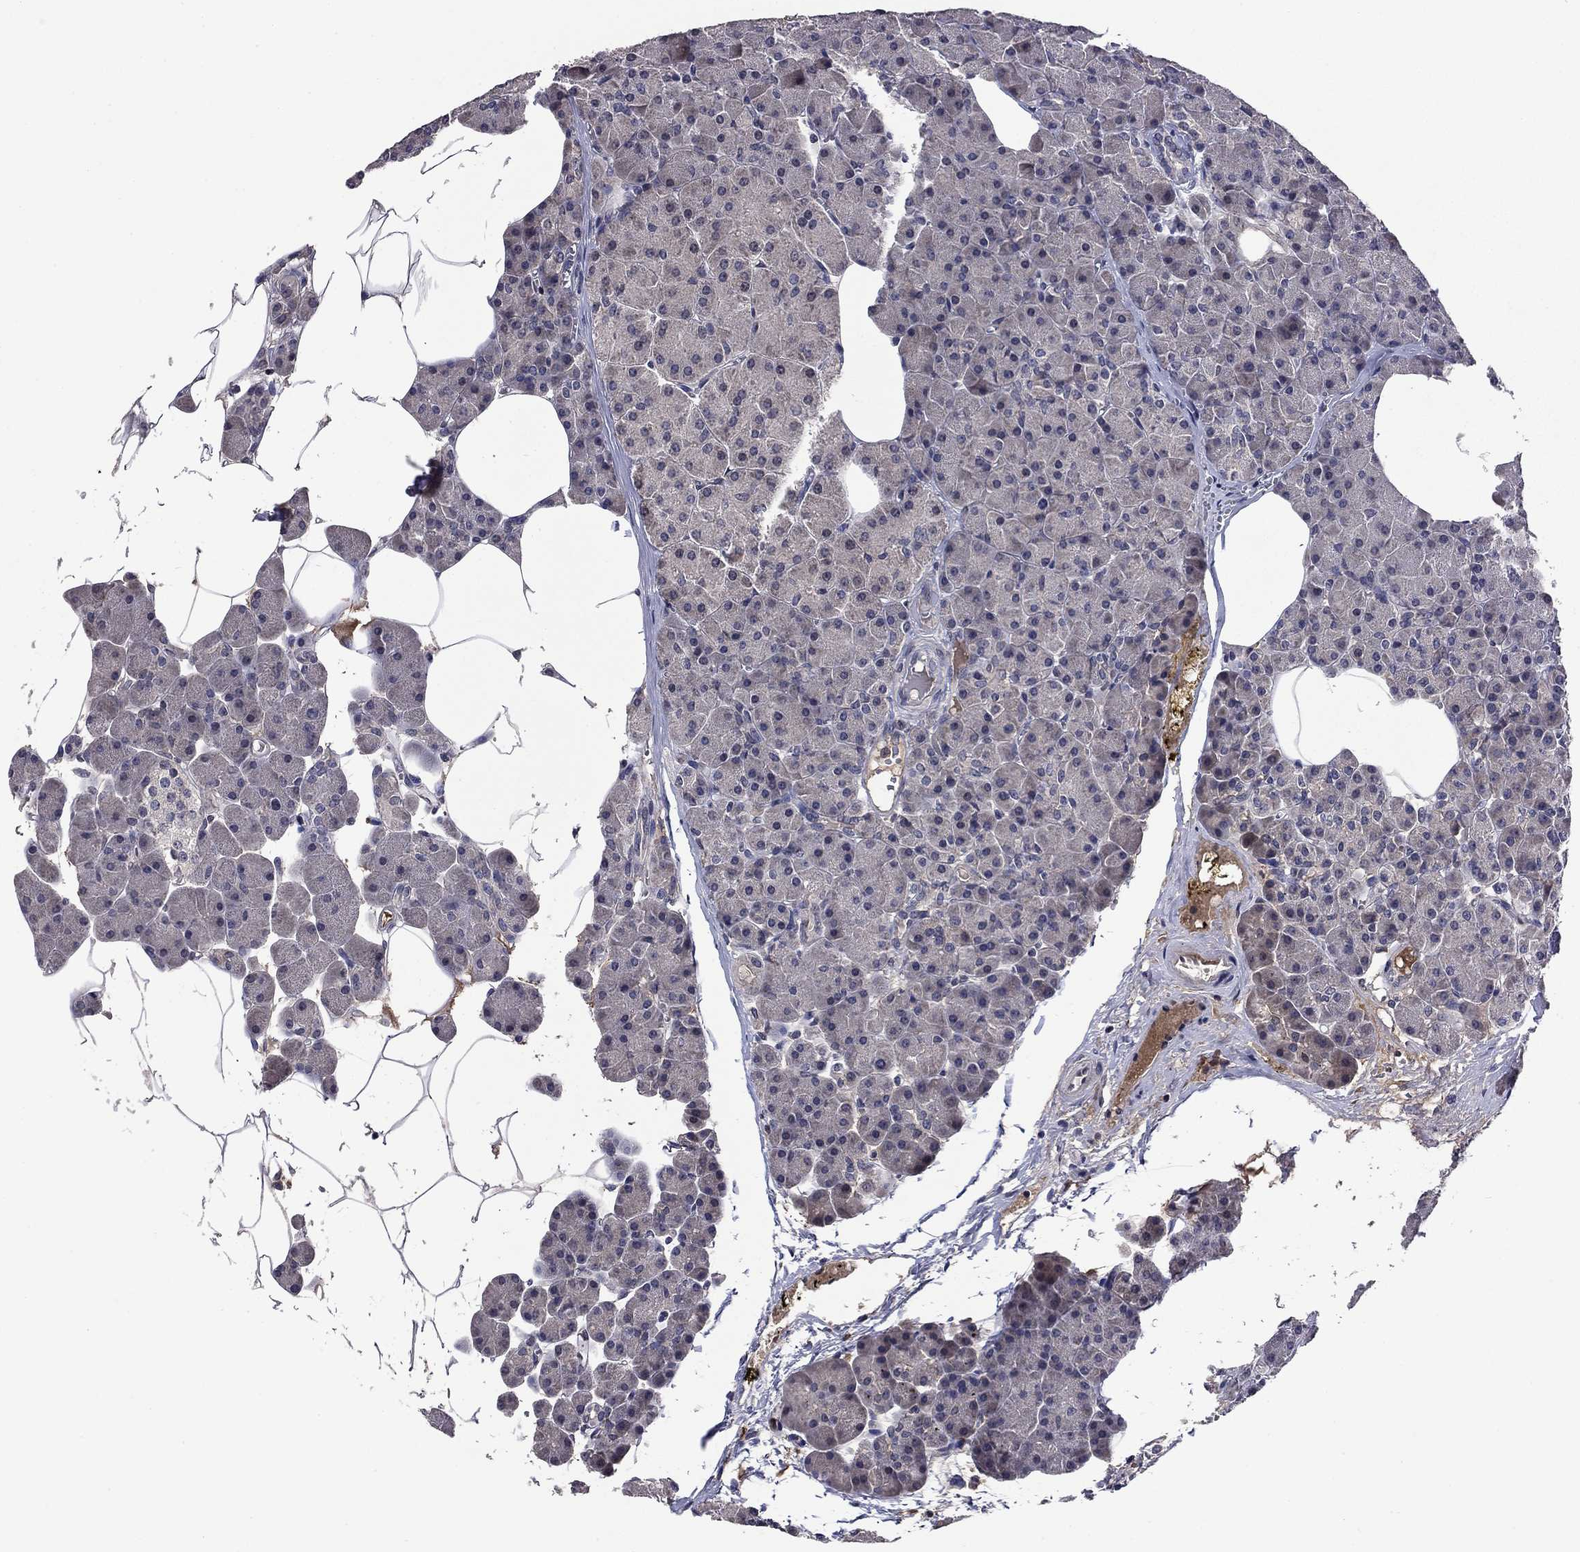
{"staining": {"intensity": "negative", "quantity": "none", "location": "none"}, "tissue": "pancreas", "cell_type": "Exocrine glandular cells", "image_type": "normal", "snomed": [{"axis": "morphology", "description": "Normal tissue, NOS"}, {"axis": "topography", "description": "Pancreas"}], "caption": "DAB (3,3'-diaminobenzidine) immunohistochemical staining of unremarkable human pancreas displays no significant positivity in exocrine glandular cells. (DAB IHC with hematoxylin counter stain).", "gene": "PROS1", "patient": {"sex": "female", "age": 45}}